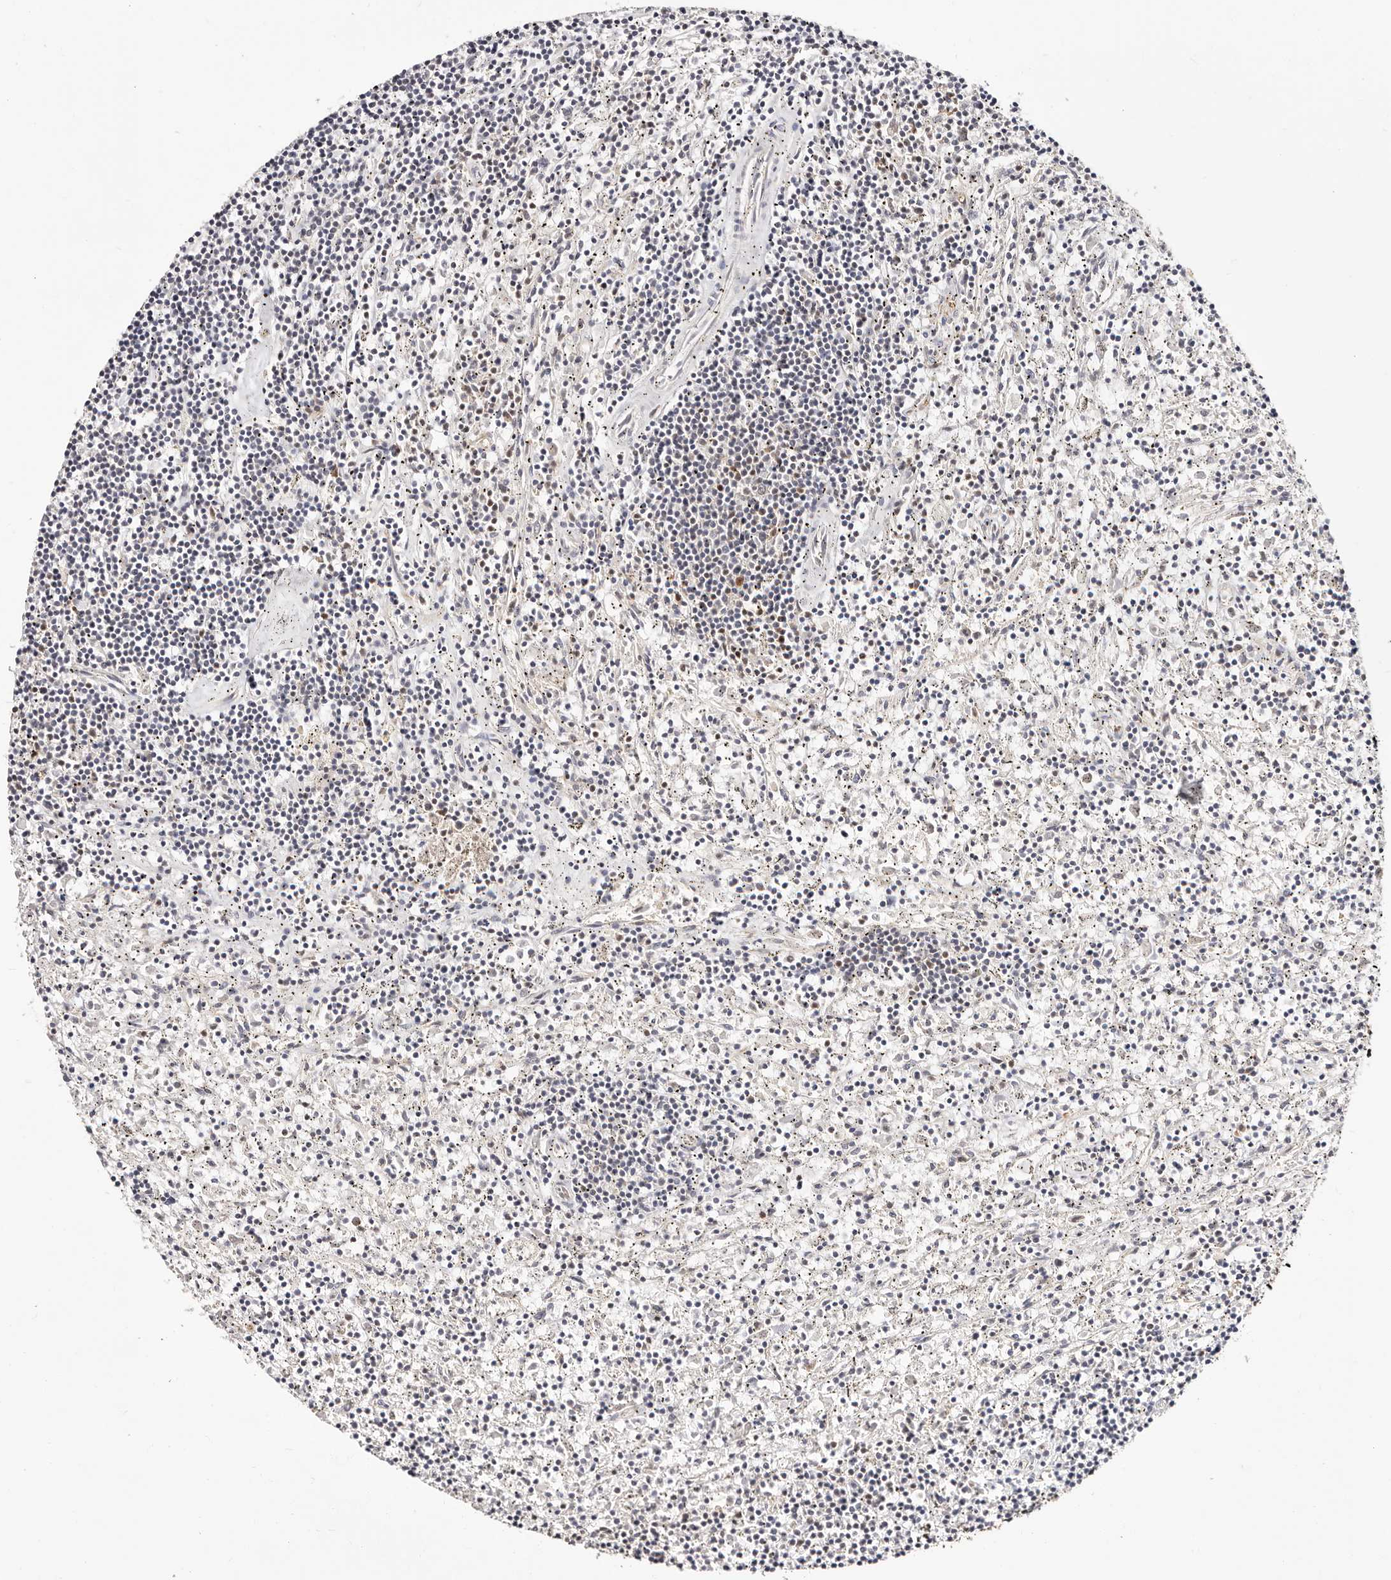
{"staining": {"intensity": "negative", "quantity": "none", "location": "none"}, "tissue": "lymphoma", "cell_type": "Tumor cells", "image_type": "cancer", "snomed": [{"axis": "morphology", "description": "Malignant lymphoma, non-Hodgkin's type, Low grade"}, {"axis": "topography", "description": "Spleen"}], "caption": "The photomicrograph displays no significant staining in tumor cells of malignant lymphoma, non-Hodgkin's type (low-grade).", "gene": "STAT5A", "patient": {"sex": "male", "age": 76}}